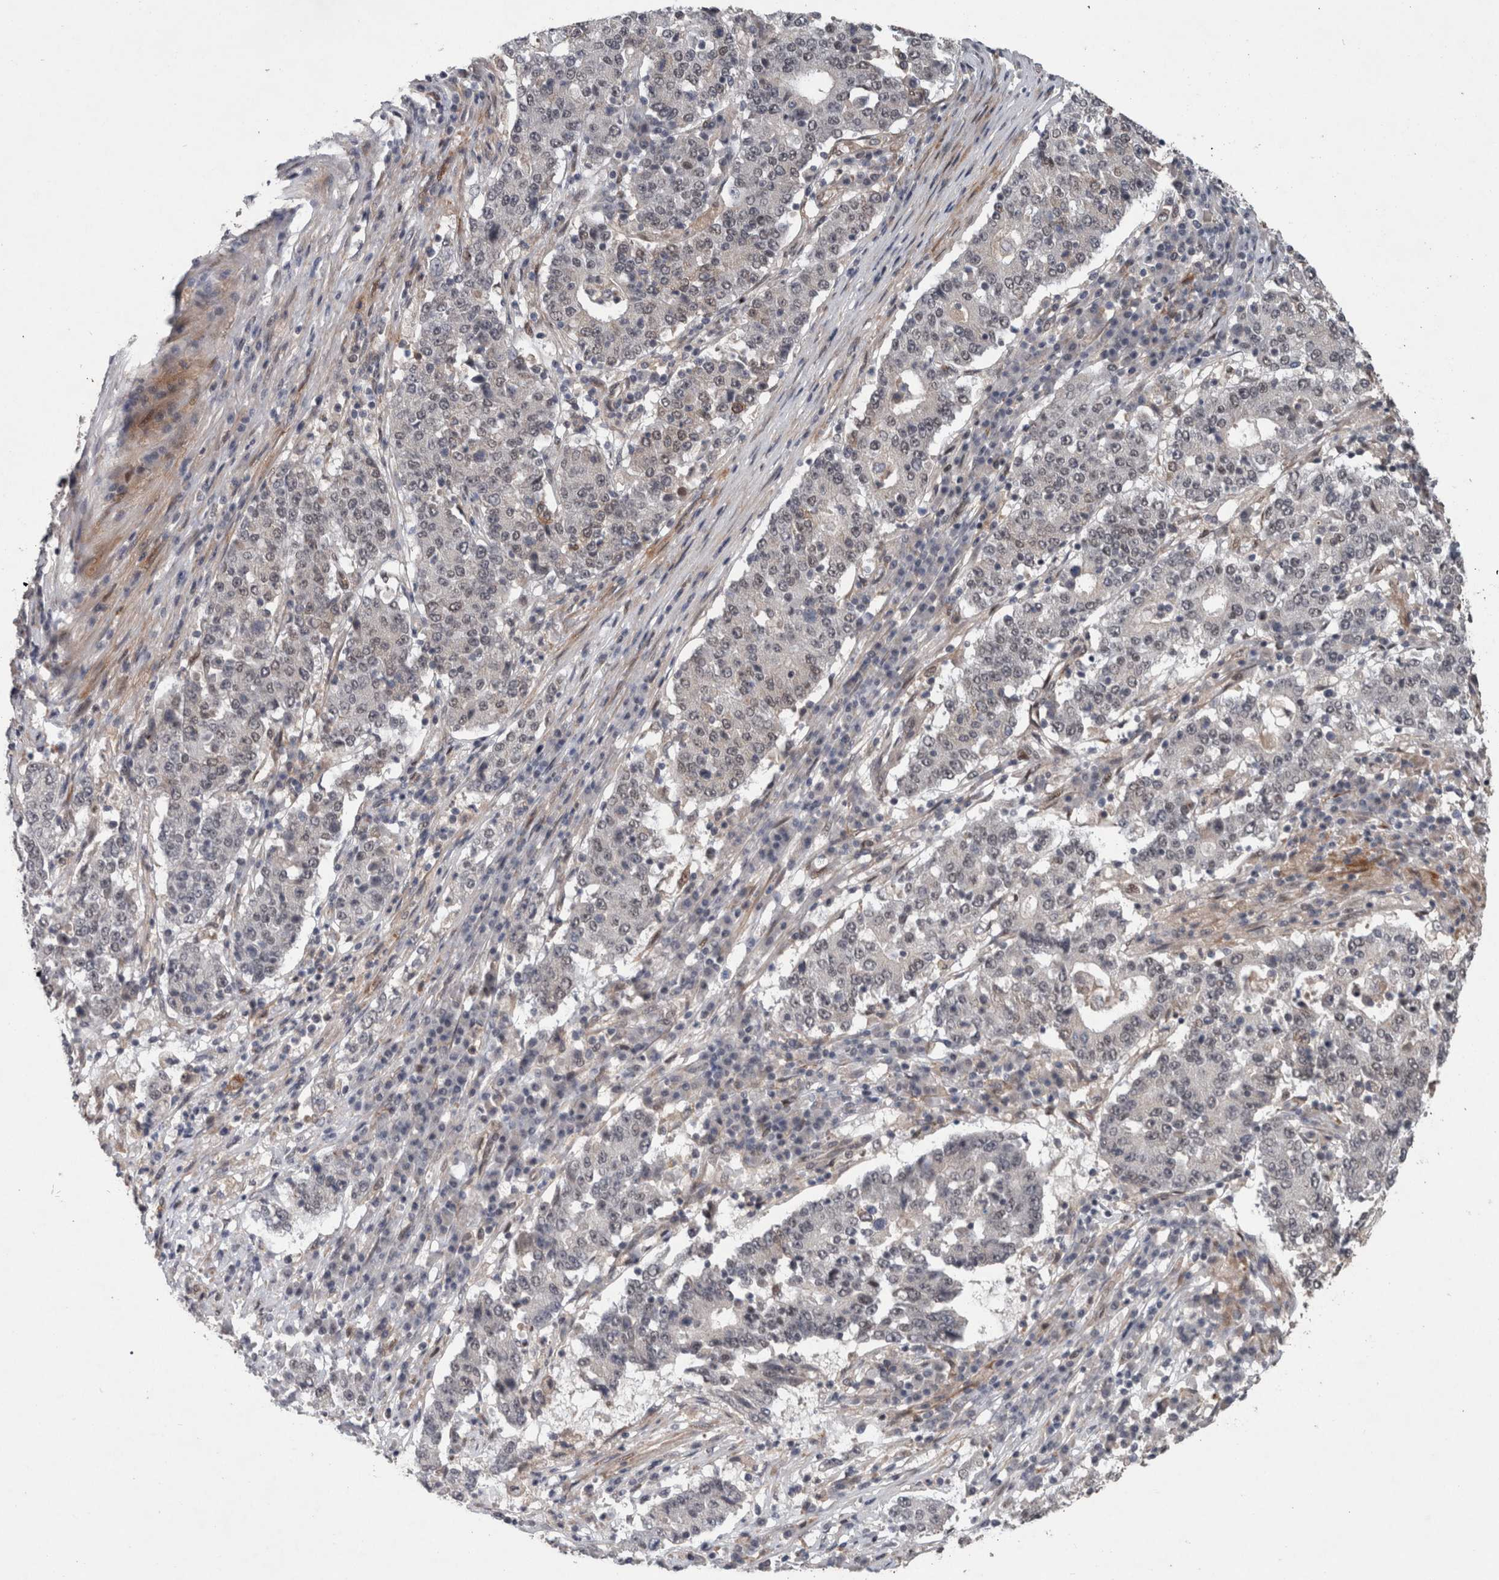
{"staining": {"intensity": "negative", "quantity": "none", "location": "none"}, "tissue": "stomach cancer", "cell_type": "Tumor cells", "image_type": "cancer", "snomed": [{"axis": "morphology", "description": "Adenocarcinoma, NOS"}, {"axis": "topography", "description": "Stomach"}], "caption": "This is an immunohistochemistry histopathology image of human adenocarcinoma (stomach). There is no expression in tumor cells.", "gene": "GIMAP6", "patient": {"sex": "male", "age": 59}}